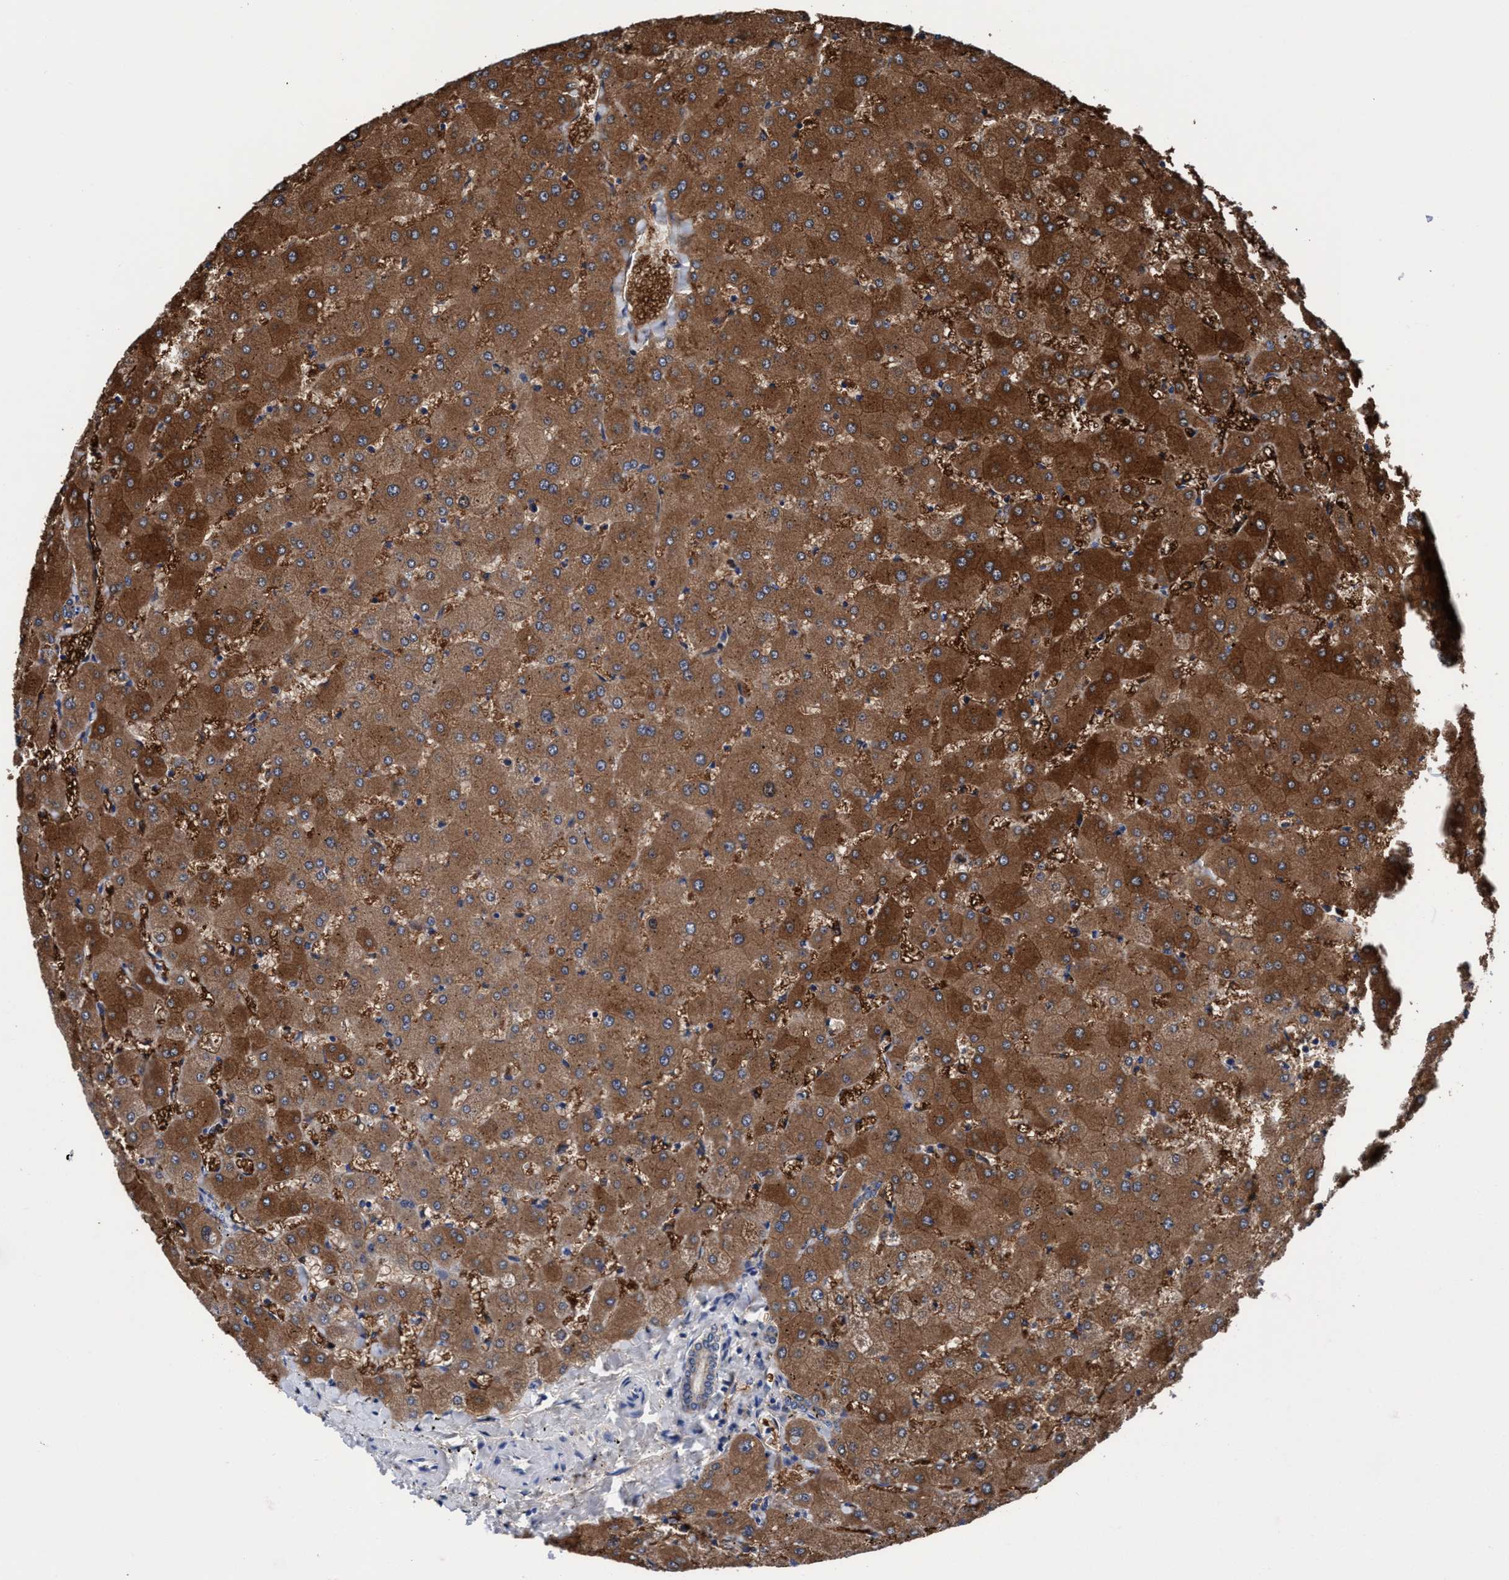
{"staining": {"intensity": "weak", "quantity": "25%-75%", "location": "cytoplasmic/membranous"}, "tissue": "liver", "cell_type": "Cholangiocytes", "image_type": "normal", "snomed": [{"axis": "morphology", "description": "Normal tissue, NOS"}, {"axis": "topography", "description": "Liver"}], "caption": "The image exhibits staining of unremarkable liver, revealing weak cytoplasmic/membranous protein expression (brown color) within cholangiocytes. (DAB = brown stain, brightfield microscopy at high magnification).", "gene": "TMEM94", "patient": {"sex": "female", "age": 63}}